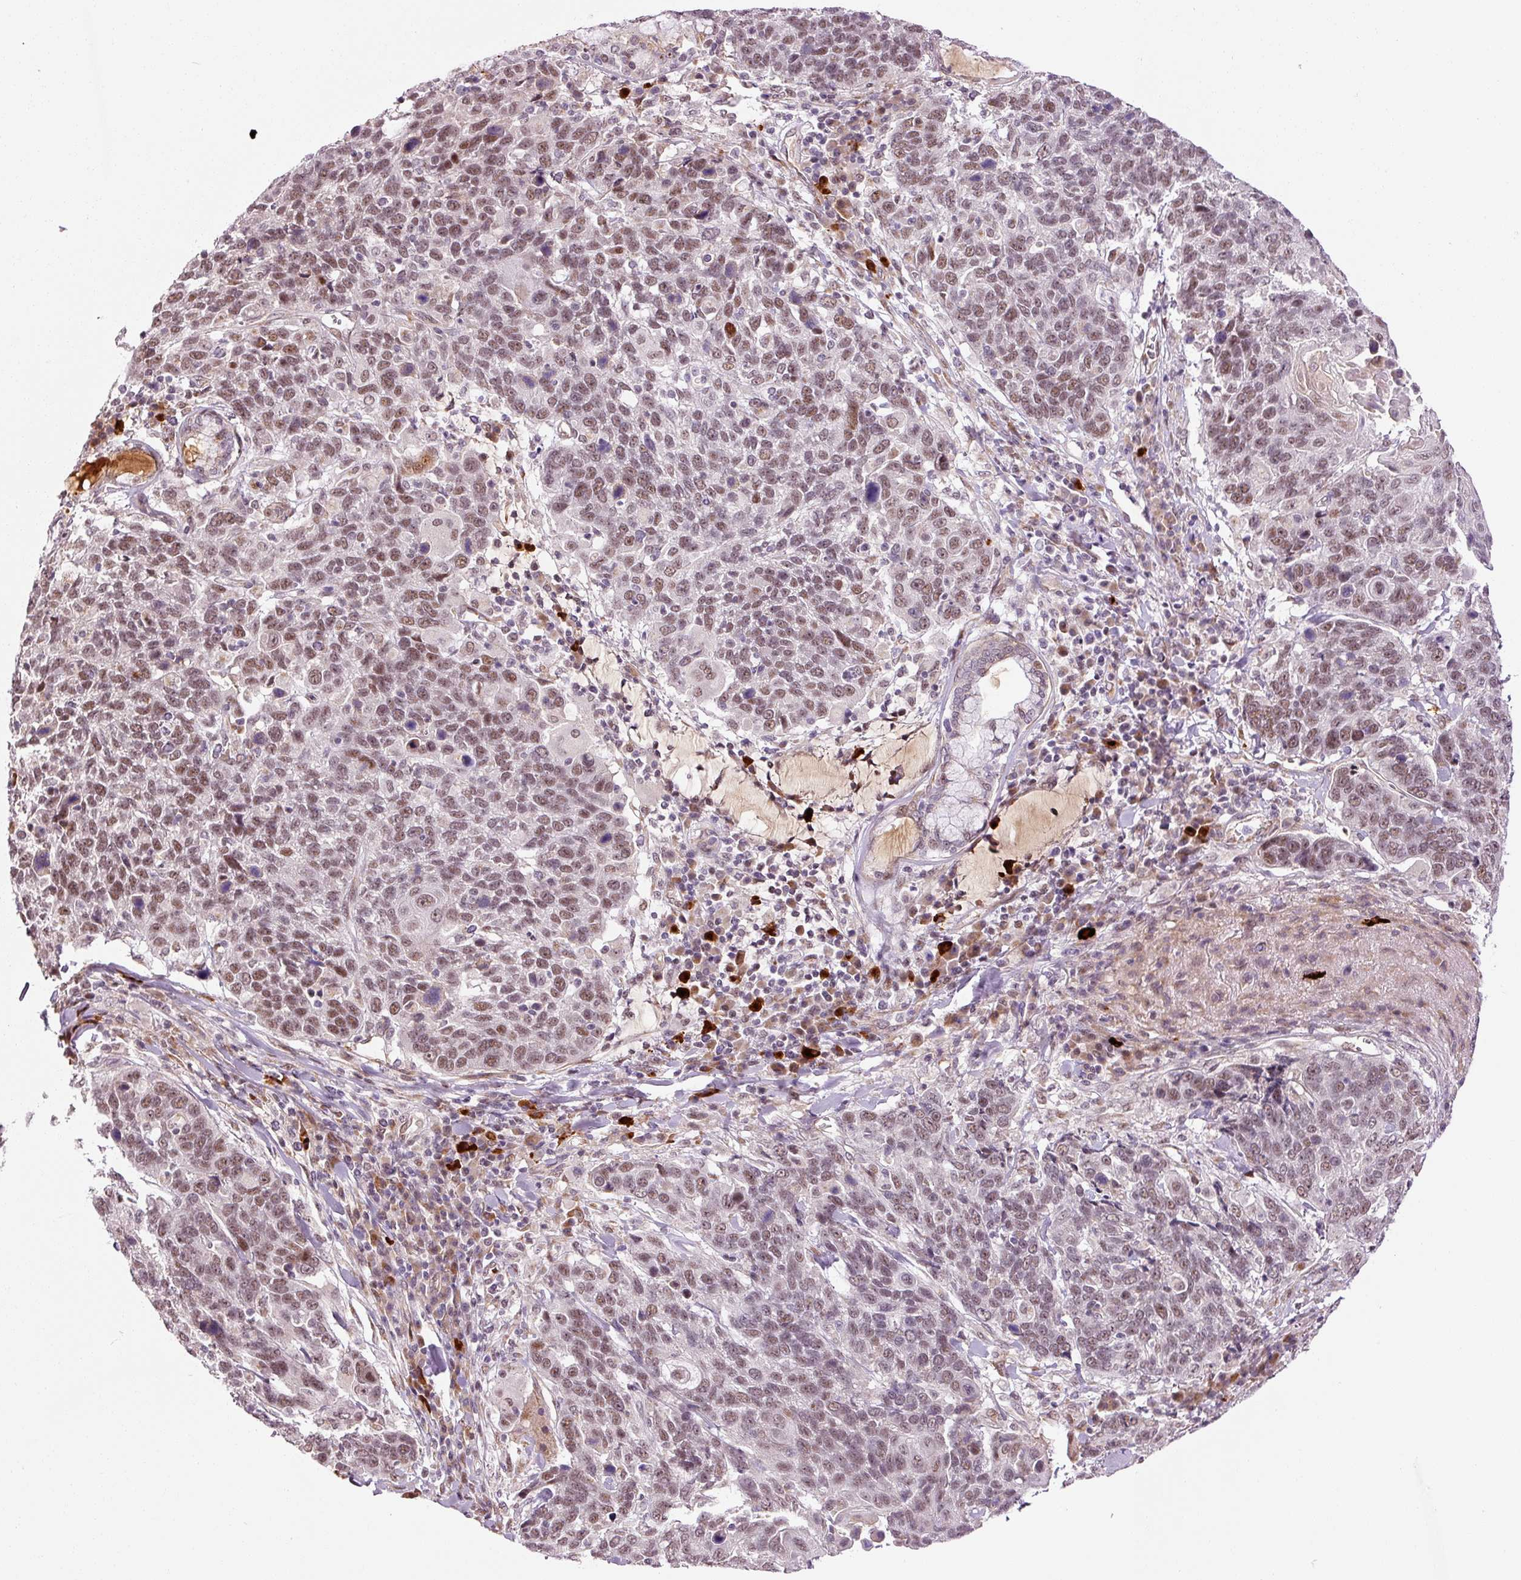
{"staining": {"intensity": "moderate", "quantity": ">75%", "location": "nuclear"}, "tissue": "lung cancer", "cell_type": "Tumor cells", "image_type": "cancer", "snomed": [{"axis": "morphology", "description": "Squamous cell carcinoma, NOS"}, {"axis": "topography", "description": "Lung"}], "caption": "A histopathology image showing moderate nuclear positivity in approximately >75% of tumor cells in lung squamous cell carcinoma, as visualized by brown immunohistochemical staining.", "gene": "ANKRD20A1", "patient": {"sex": "male", "age": 66}}